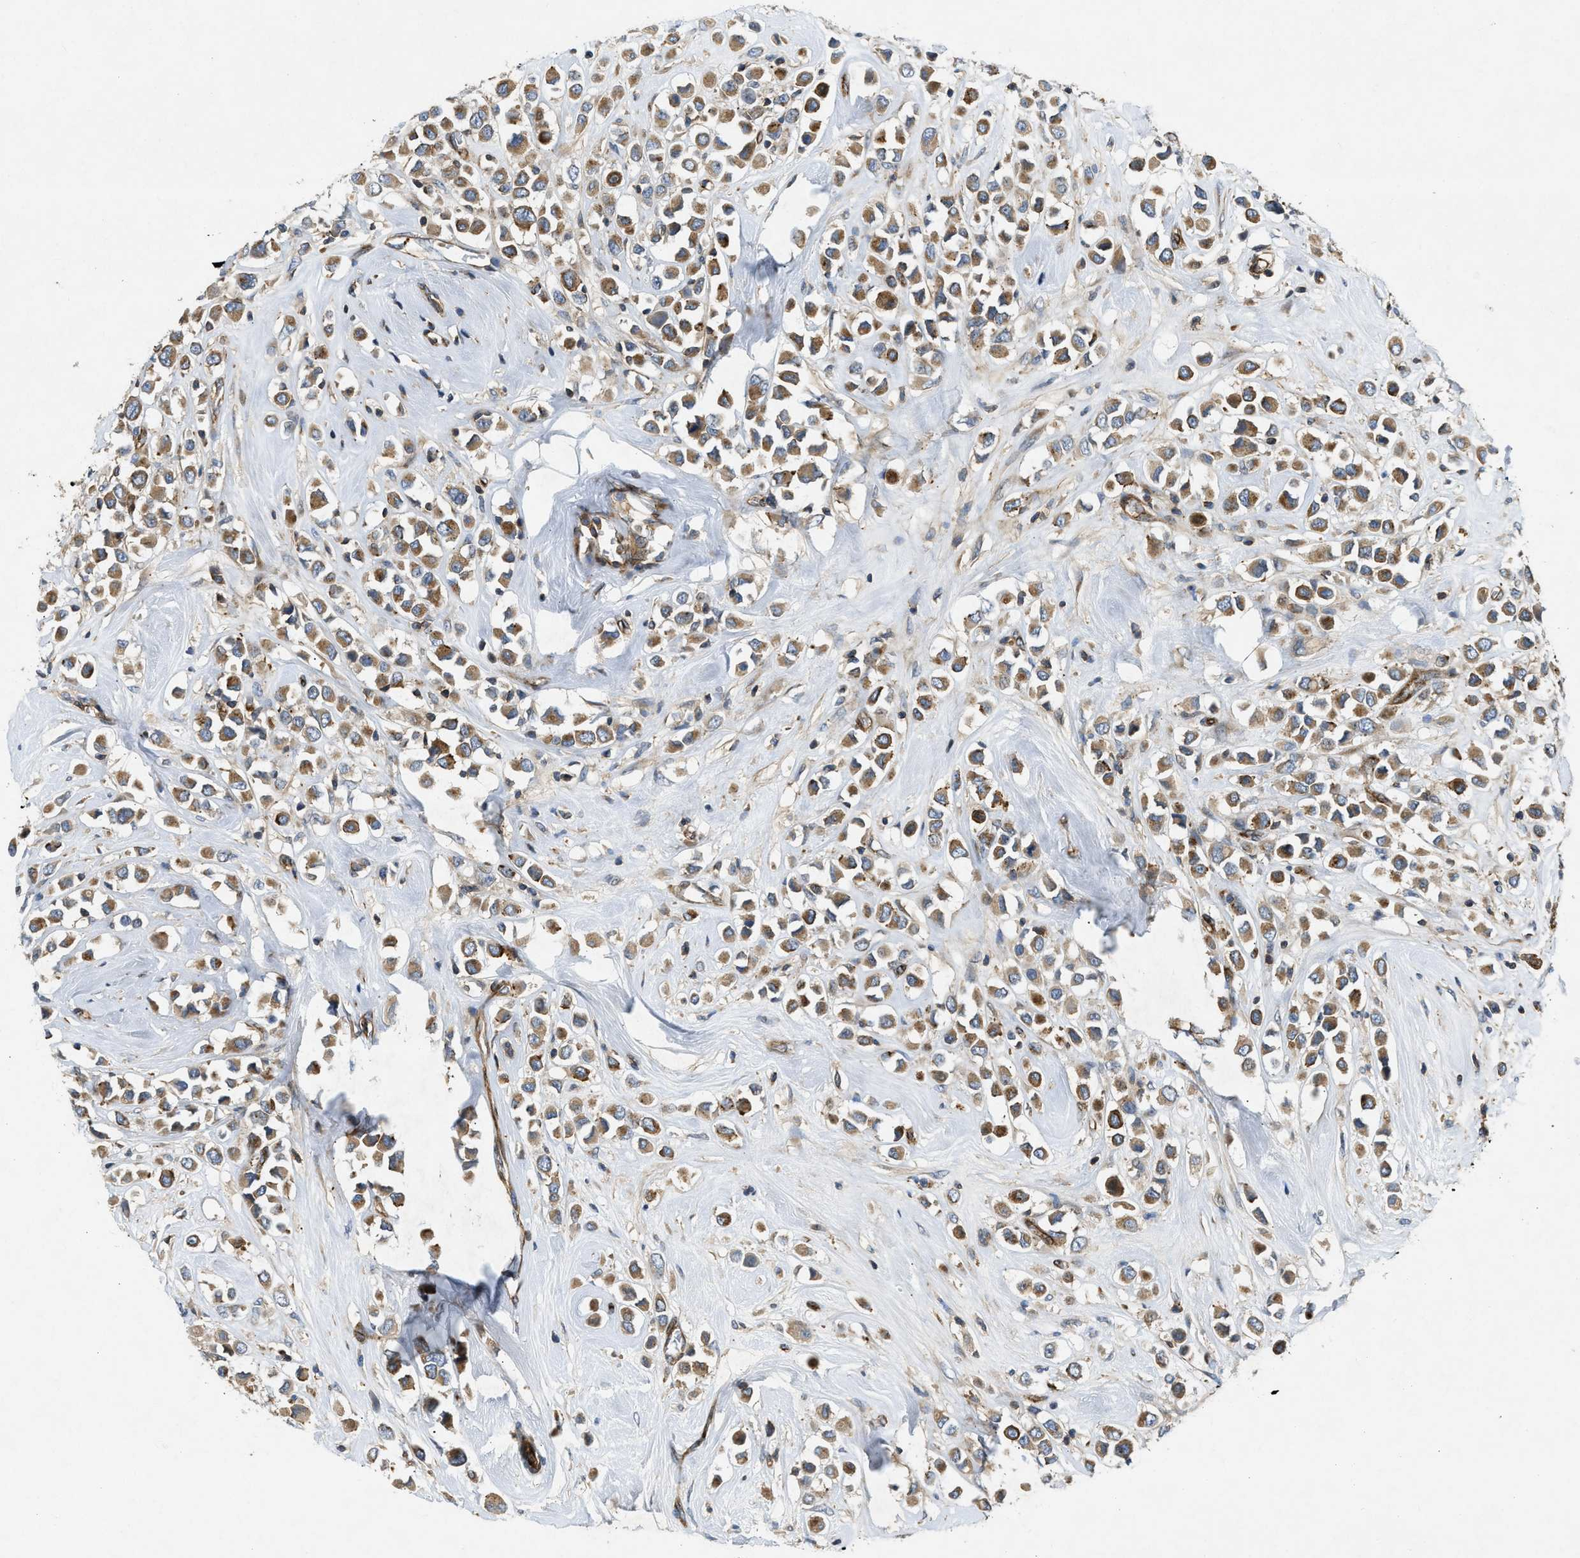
{"staining": {"intensity": "moderate", "quantity": ">75%", "location": "cytoplasmic/membranous"}, "tissue": "breast cancer", "cell_type": "Tumor cells", "image_type": "cancer", "snomed": [{"axis": "morphology", "description": "Duct carcinoma"}, {"axis": "topography", "description": "Breast"}], "caption": "Human breast cancer stained with a protein marker exhibits moderate staining in tumor cells.", "gene": "NYNRIN", "patient": {"sex": "female", "age": 61}}